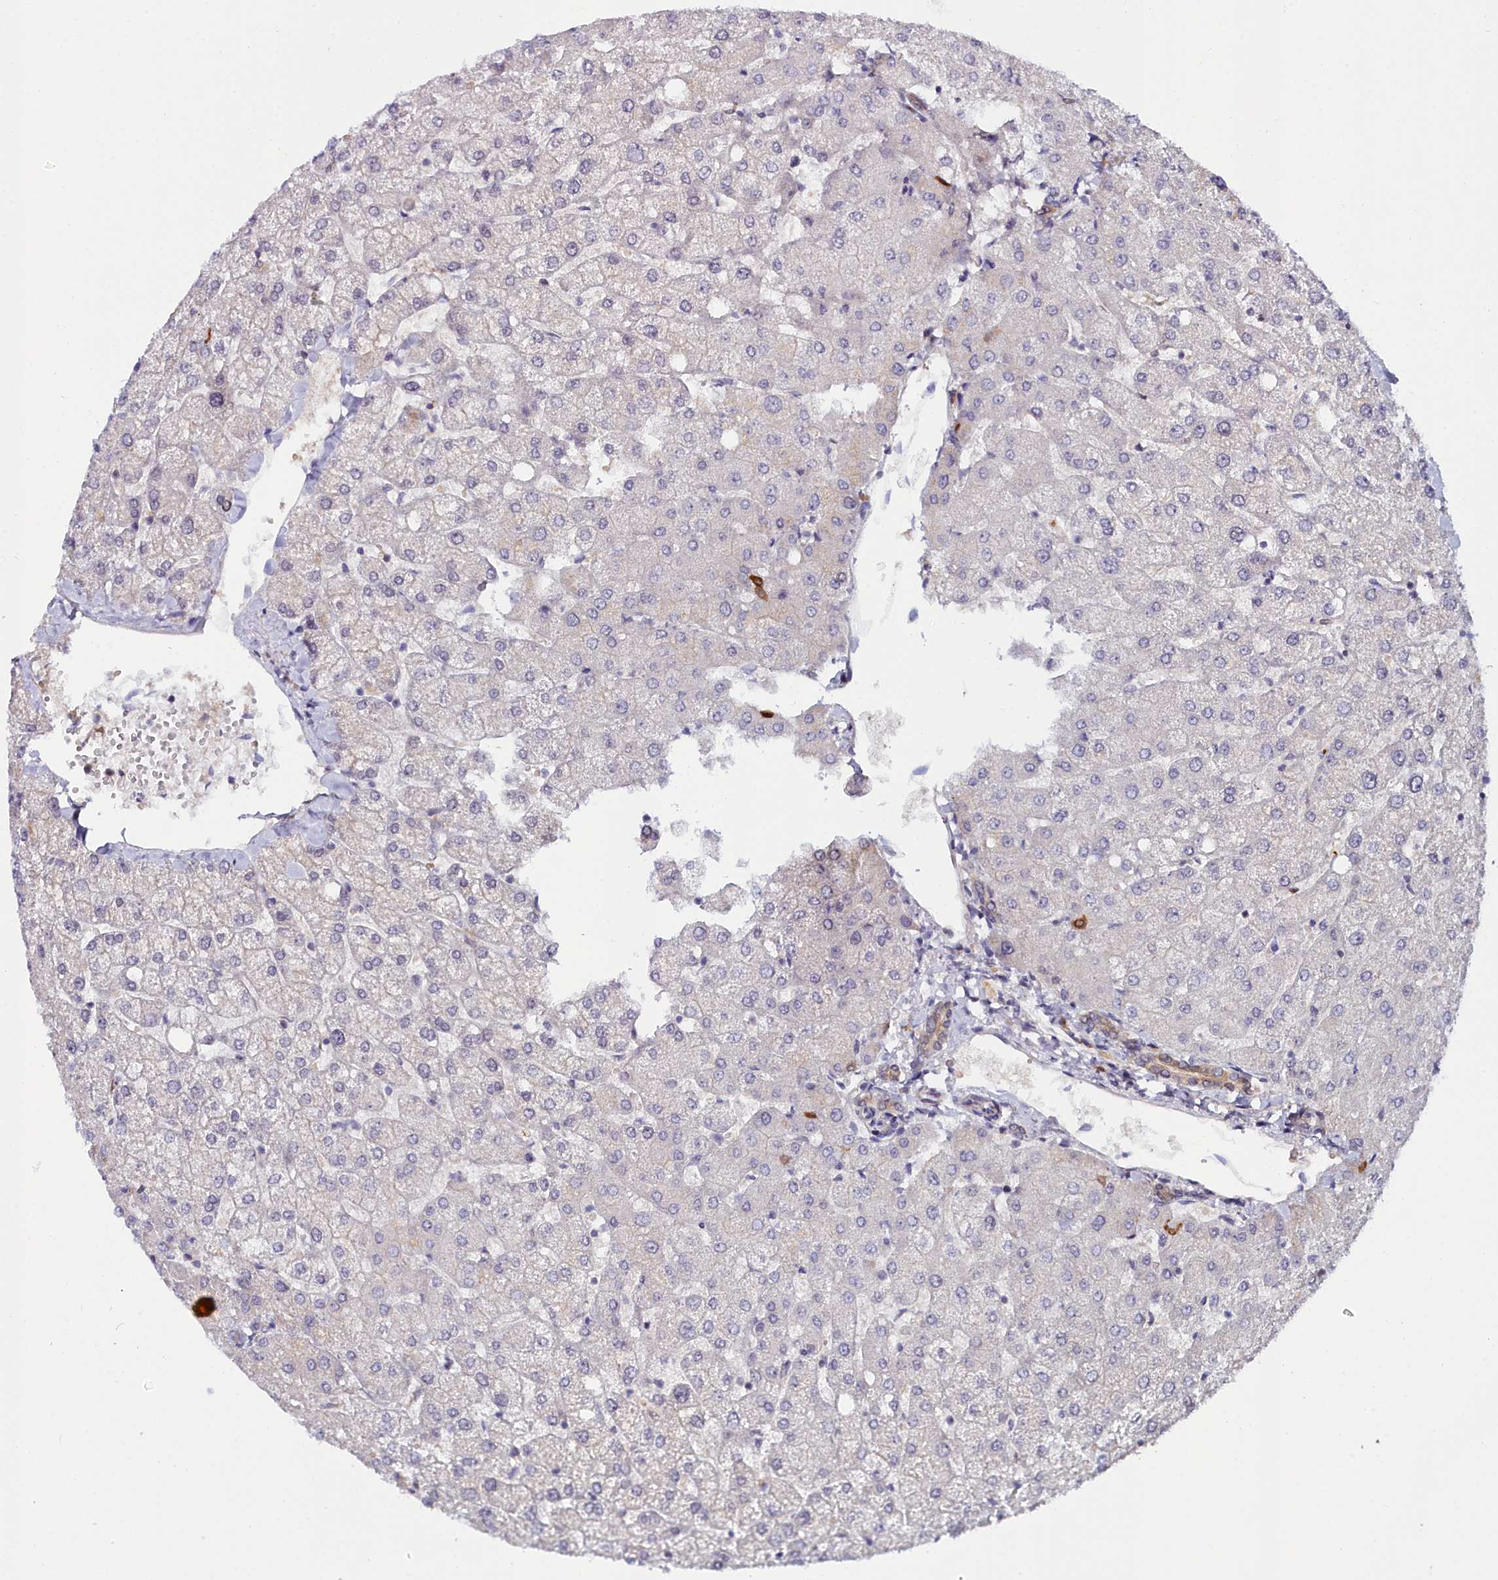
{"staining": {"intensity": "weak", "quantity": "25%-75%", "location": "cytoplasmic/membranous"}, "tissue": "liver", "cell_type": "Cholangiocytes", "image_type": "normal", "snomed": [{"axis": "morphology", "description": "Normal tissue, NOS"}, {"axis": "topography", "description": "Liver"}], "caption": "Immunohistochemistry staining of unremarkable liver, which displays low levels of weak cytoplasmic/membranous expression in about 25%-75% of cholangiocytes indicating weak cytoplasmic/membranous protein staining. The staining was performed using DAB (3,3'-diaminobenzidine) (brown) for protein detection and nuclei were counterstained in hematoxylin (blue).", "gene": "KCTD18", "patient": {"sex": "female", "age": 54}}